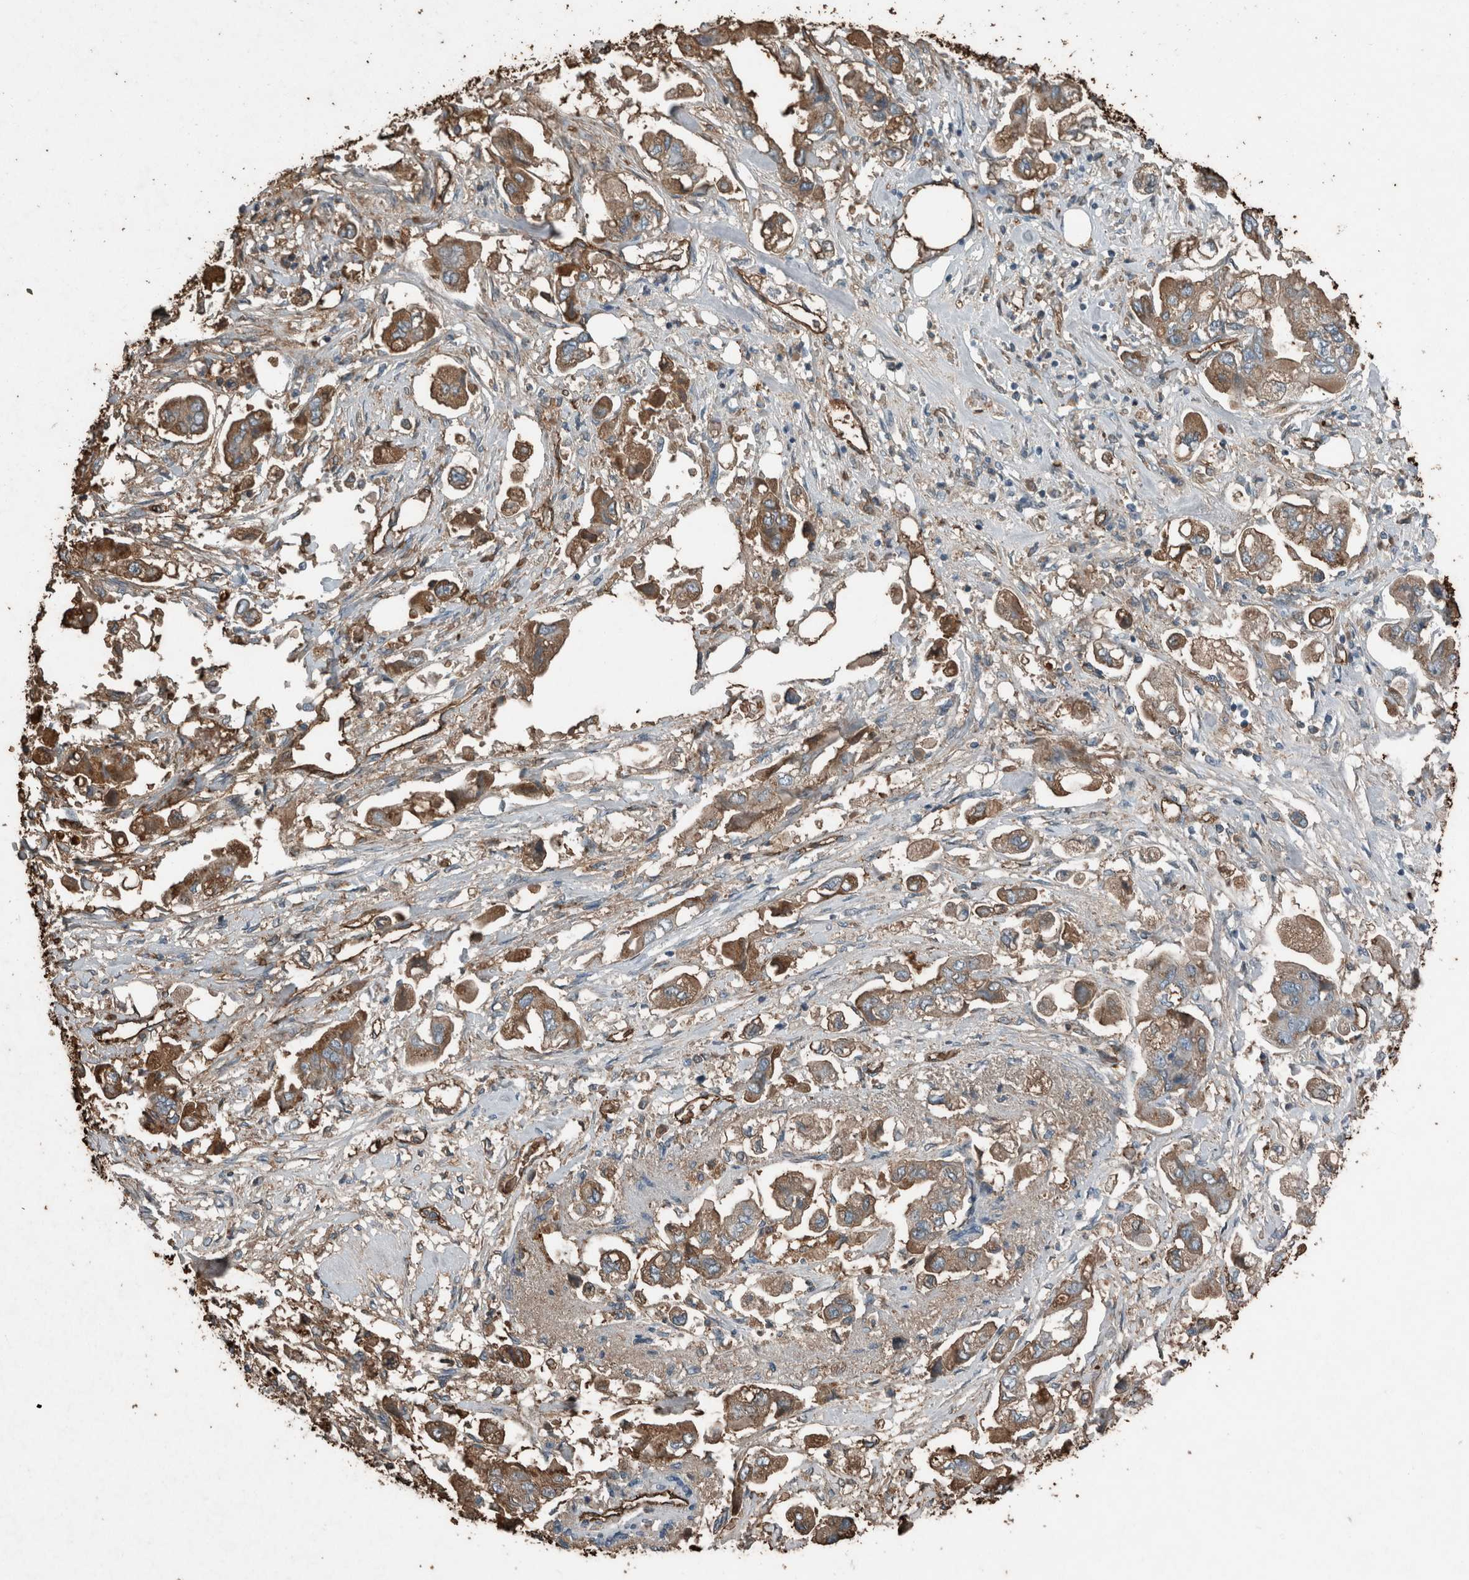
{"staining": {"intensity": "moderate", "quantity": ">75%", "location": "cytoplasmic/membranous"}, "tissue": "stomach cancer", "cell_type": "Tumor cells", "image_type": "cancer", "snomed": [{"axis": "morphology", "description": "Adenocarcinoma, NOS"}, {"axis": "topography", "description": "Stomach"}], "caption": "Stomach cancer stained for a protein reveals moderate cytoplasmic/membranous positivity in tumor cells. The protein is stained brown, and the nuclei are stained in blue (DAB IHC with brightfield microscopy, high magnification).", "gene": "LBP", "patient": {"sex": "male", "age": 62}}